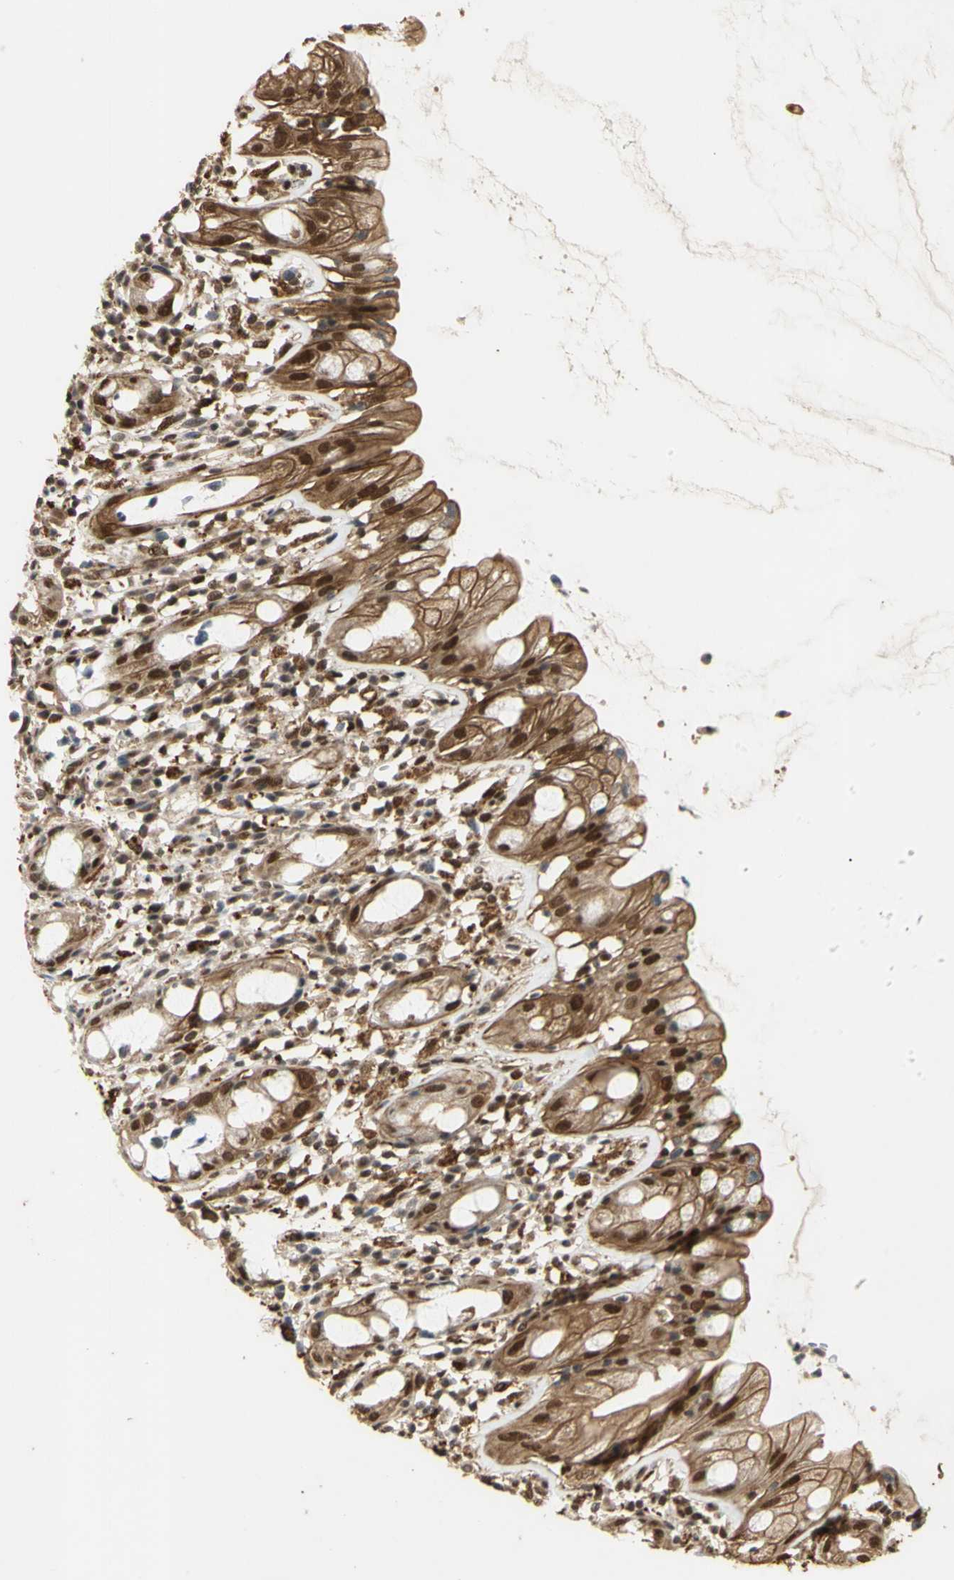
{"staining": {"intensity": "strong", "quantity": ">75%", "location": "cytoplasmic/membranous,nuclear"}, "tissue": "rectum", "cell_type": "Glandular cells", "image_type": "normal", "snomed": [{"axis": "morphology", "description": "Normal tissue, NOS"}, {"axis": "topography", "description": "Rectum"}], "caption": "Immunohistochemical staining of unremarkable human rectum demonstrates high levels of strong cytoplasmic/membranous,nuclear staining in about >75% of glandular cells.", "gene": "GTF2E2", "patient": {"sex": "male", "age": 44}}